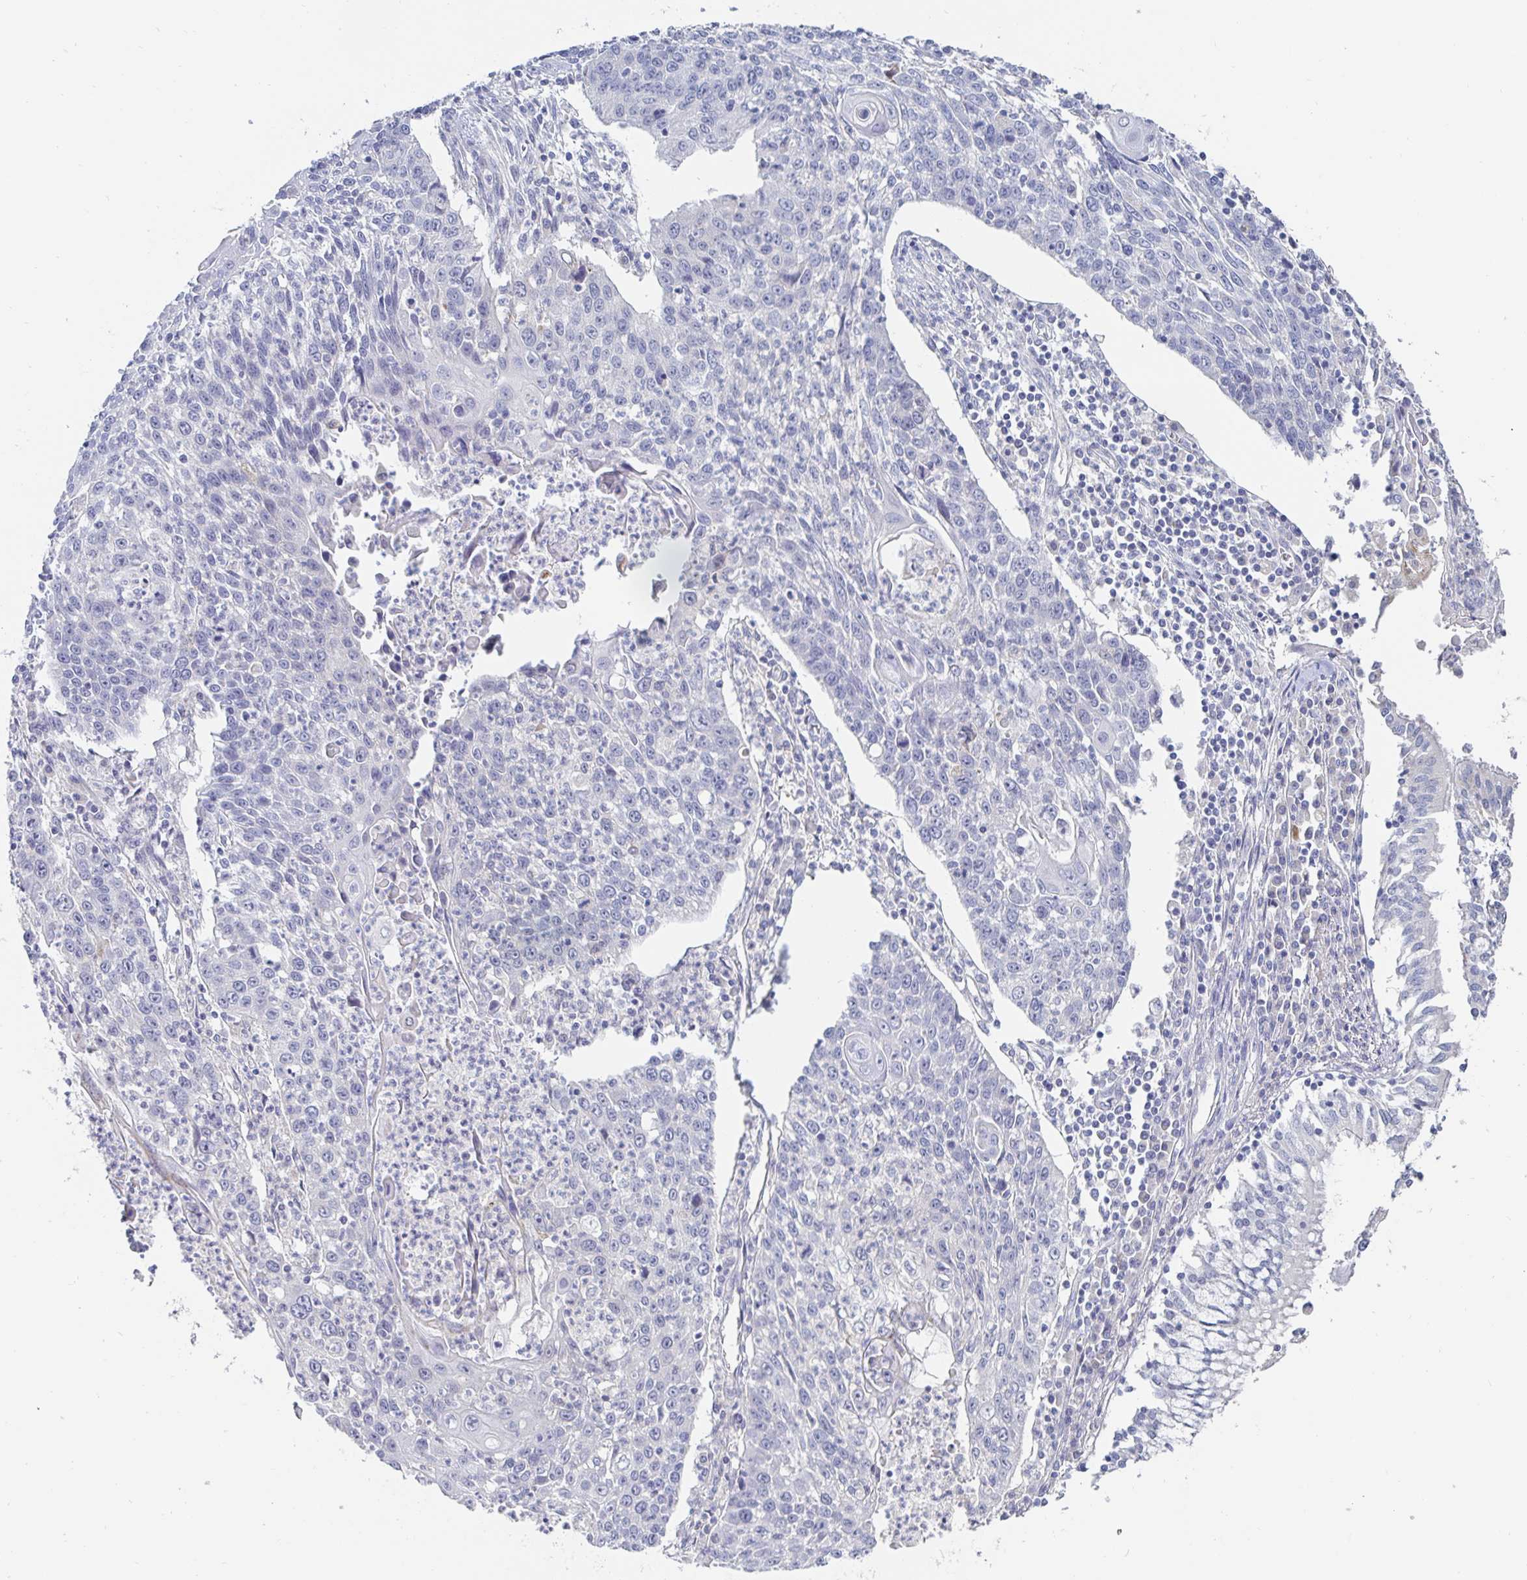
{"staining": {"intensity": "negative", "quantity": "none", "location": "none"}, "tissue": "lung cancer", "cell_type": "Tumor cells", "image_type": "cancer", "snomed": [{"axis": "morphology", "description": "Squamous cell carcinoma, NOS"}, {"axis": "morphology", "description": "Squamous cell carcinoma, metastatic, NOS"}, {"axis": "topography", "description": "Lung"}, {"axis": "topography", "description": "Pleura, NOS"}], "caption": "Protein analysis of lung cancer demonstrates no significant positivity in tumor cells.", "gene": "SPPL3", "patient": {"sex": "male", "age": 72}}